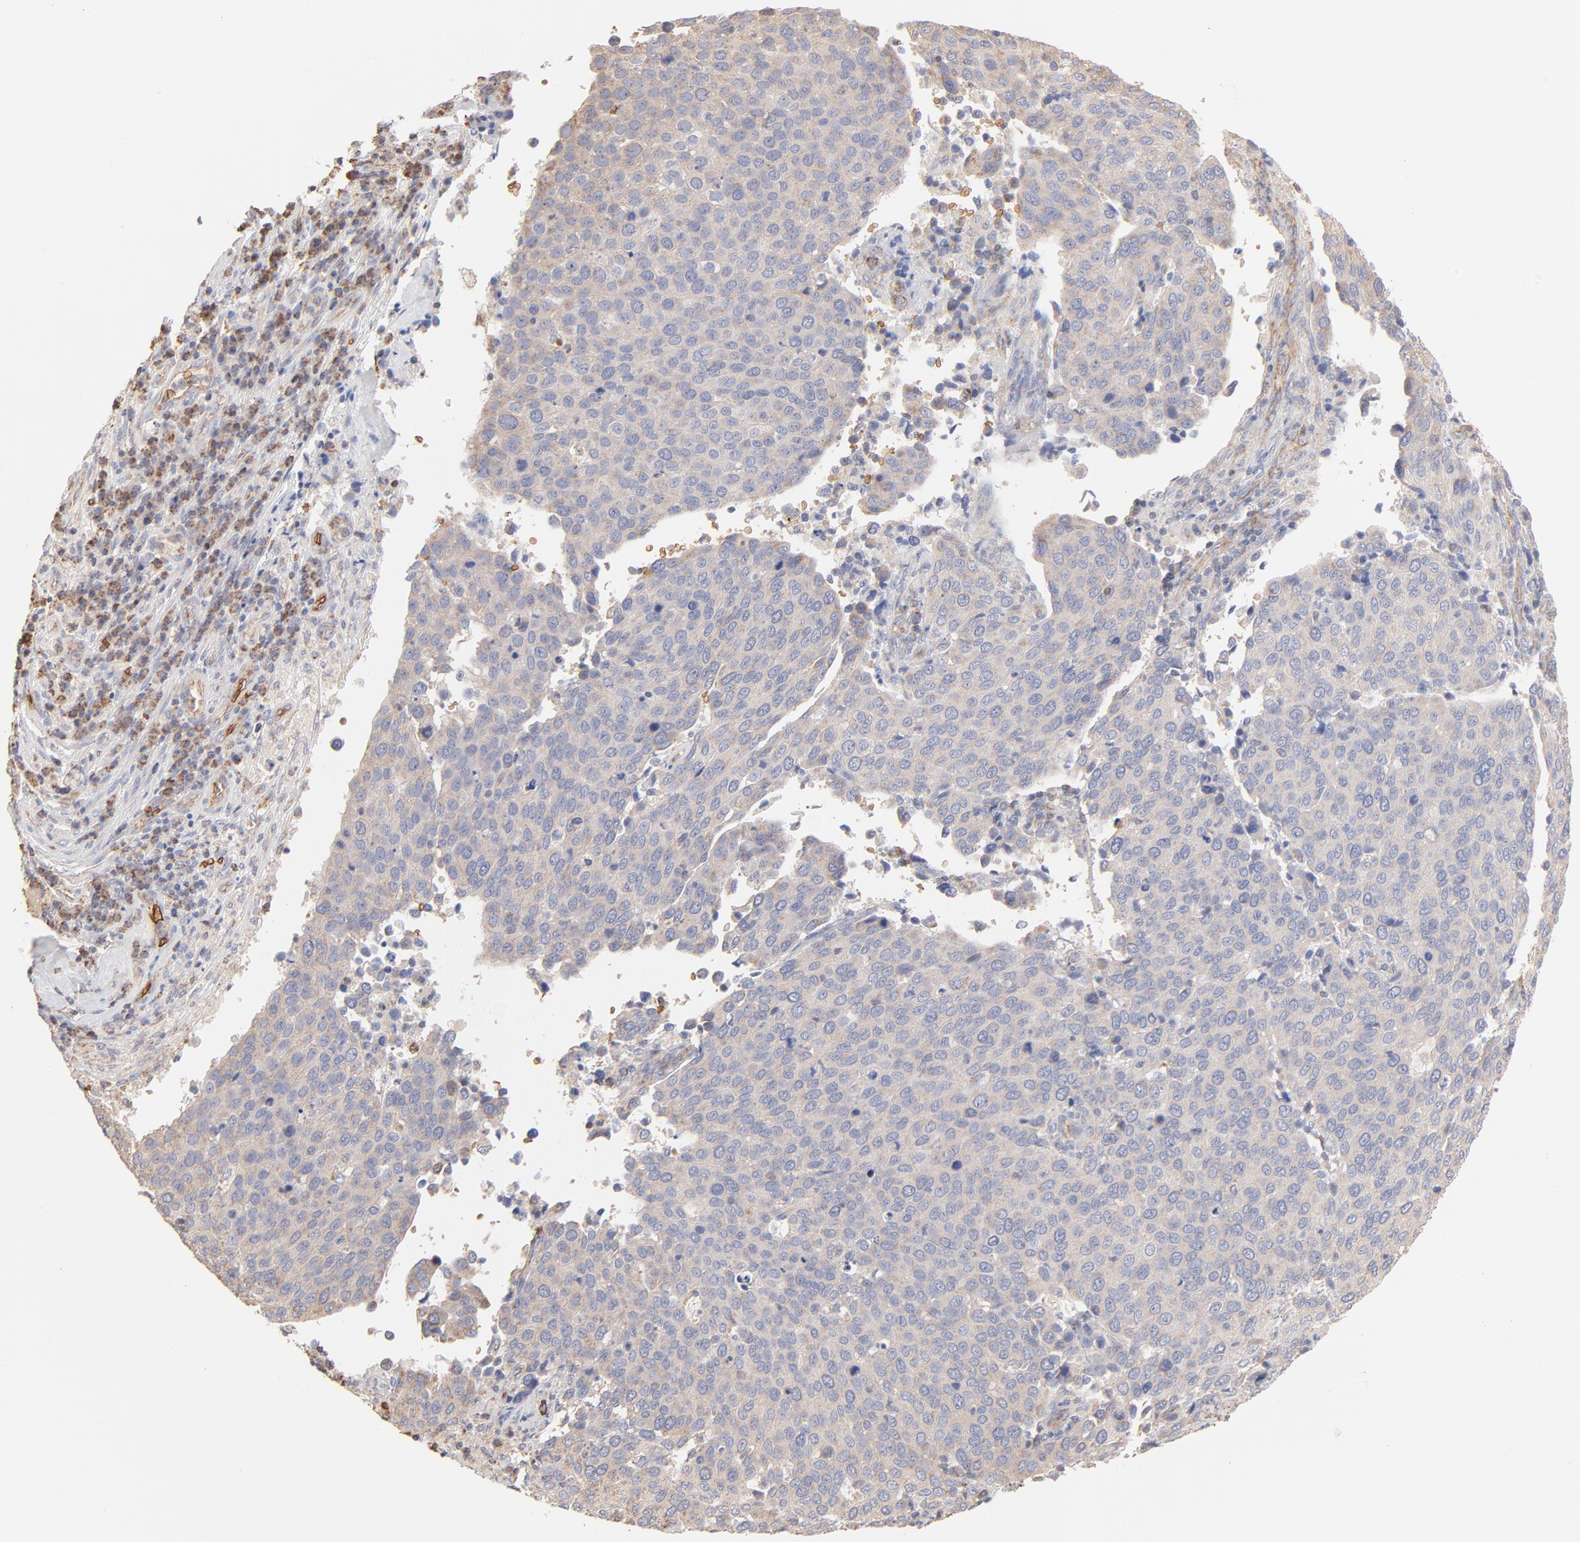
{"staining": {"intensity": "negative", "quantity": "none", "location": "none"}, "tissue": "cervical cancer", "cell_type": "Tumor cells", "image_type": "cancer", "snomed": [{"axis": "morphology", "description": "Squamous cell carcinoma, NOS"}, {"axis": "topography", "description": "Cervix"}], "caption": "Immunohistochemical staining of cervical cancer (squamous cell carcinoma) shows no significant expression in tumor cells. The staining is performed using DAB brown chromogen with nuclei counter-stained in using hematoxylin.", "gene": "SPTB", "patient": {"sex": "female", "age": 54}}